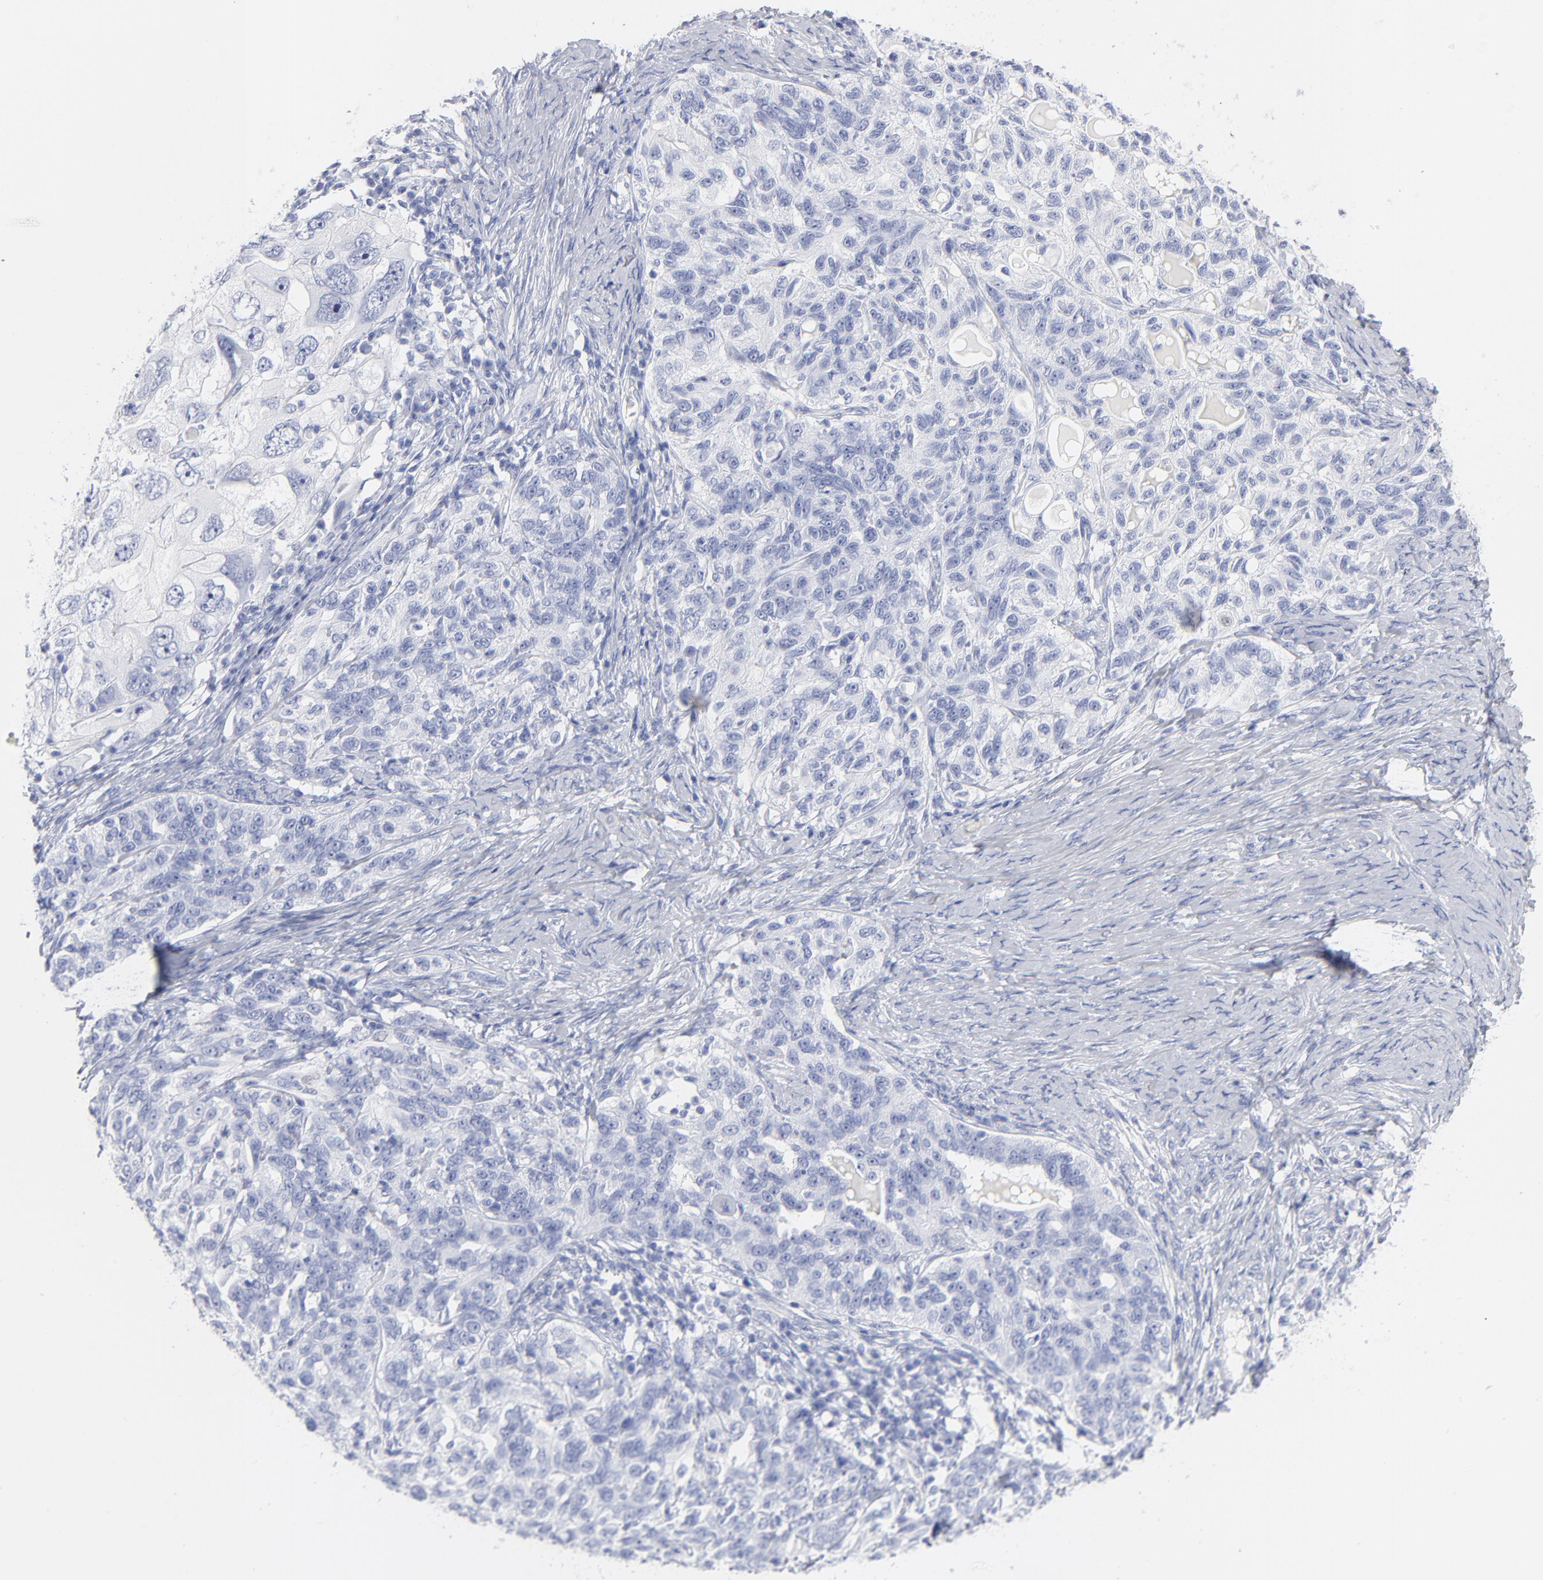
{"staining": {"intensity": "negative", "quantity": "none", "location": "none"}, "tissue": "ovarian cancer", "cell_type": "Tumor cells", "image_type": "cancer", "snomed": [{"axis": "morphology", "description": "Cystadenocarcinoma, serous, NOS"}, {"axis": "topography", "description": "Ovary"}], "caption": "High magnification brightfield microscopy of ovarian cancer stained with DAB (3,3'-diaminobenzidine) (brown) and counterstained with hematoxylin (blue): tumor cells show no significant expression. (Brightfield microscopy of DAB (3,3'-diaminobenzidine) immunohistochemistry (IHC) at high magnification).", "gene": "ARG1", "patient": {"sex": "female", "age": 82}}